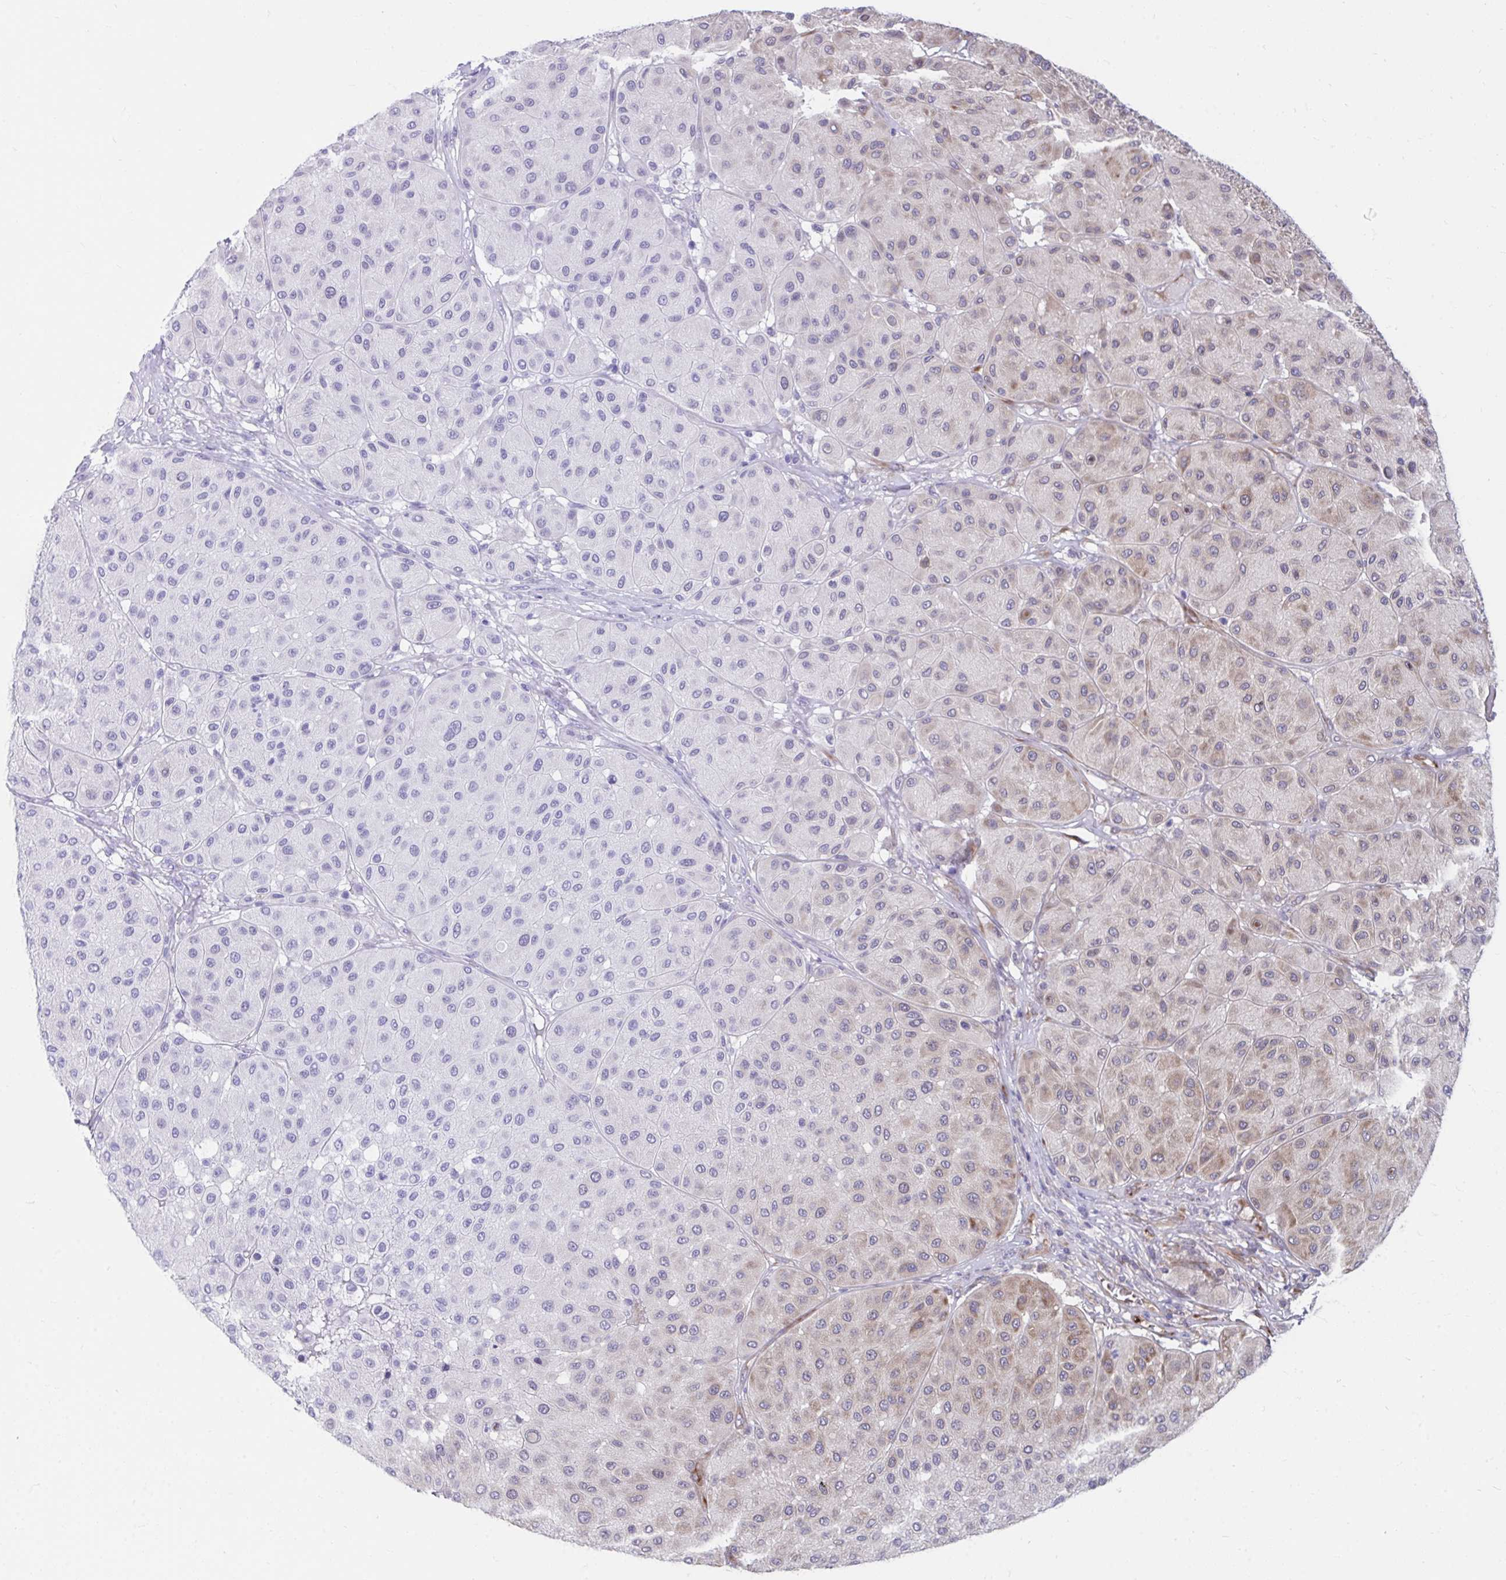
{"staining": {"intensity": "weak", "quantity": "<25%", "location": "cytoplasmic/membranous"}, "tissue": "melanoma", "cell_type": "Tumor cells", "image_type": "cancer", "snomed": [{"axis": "morphology", "description": "Malignant melanoma, Metastatic site"}, {"axis": "topography", "description": "Smooth muscle"}], "caption": "Malignant melanoma (metastatic site) stained for a protein using immunohistochemistry (IHC) demonstrates no staining tumor cells.", "gene": "SELENON", "patient": {"sex": "male", "age": 41}}